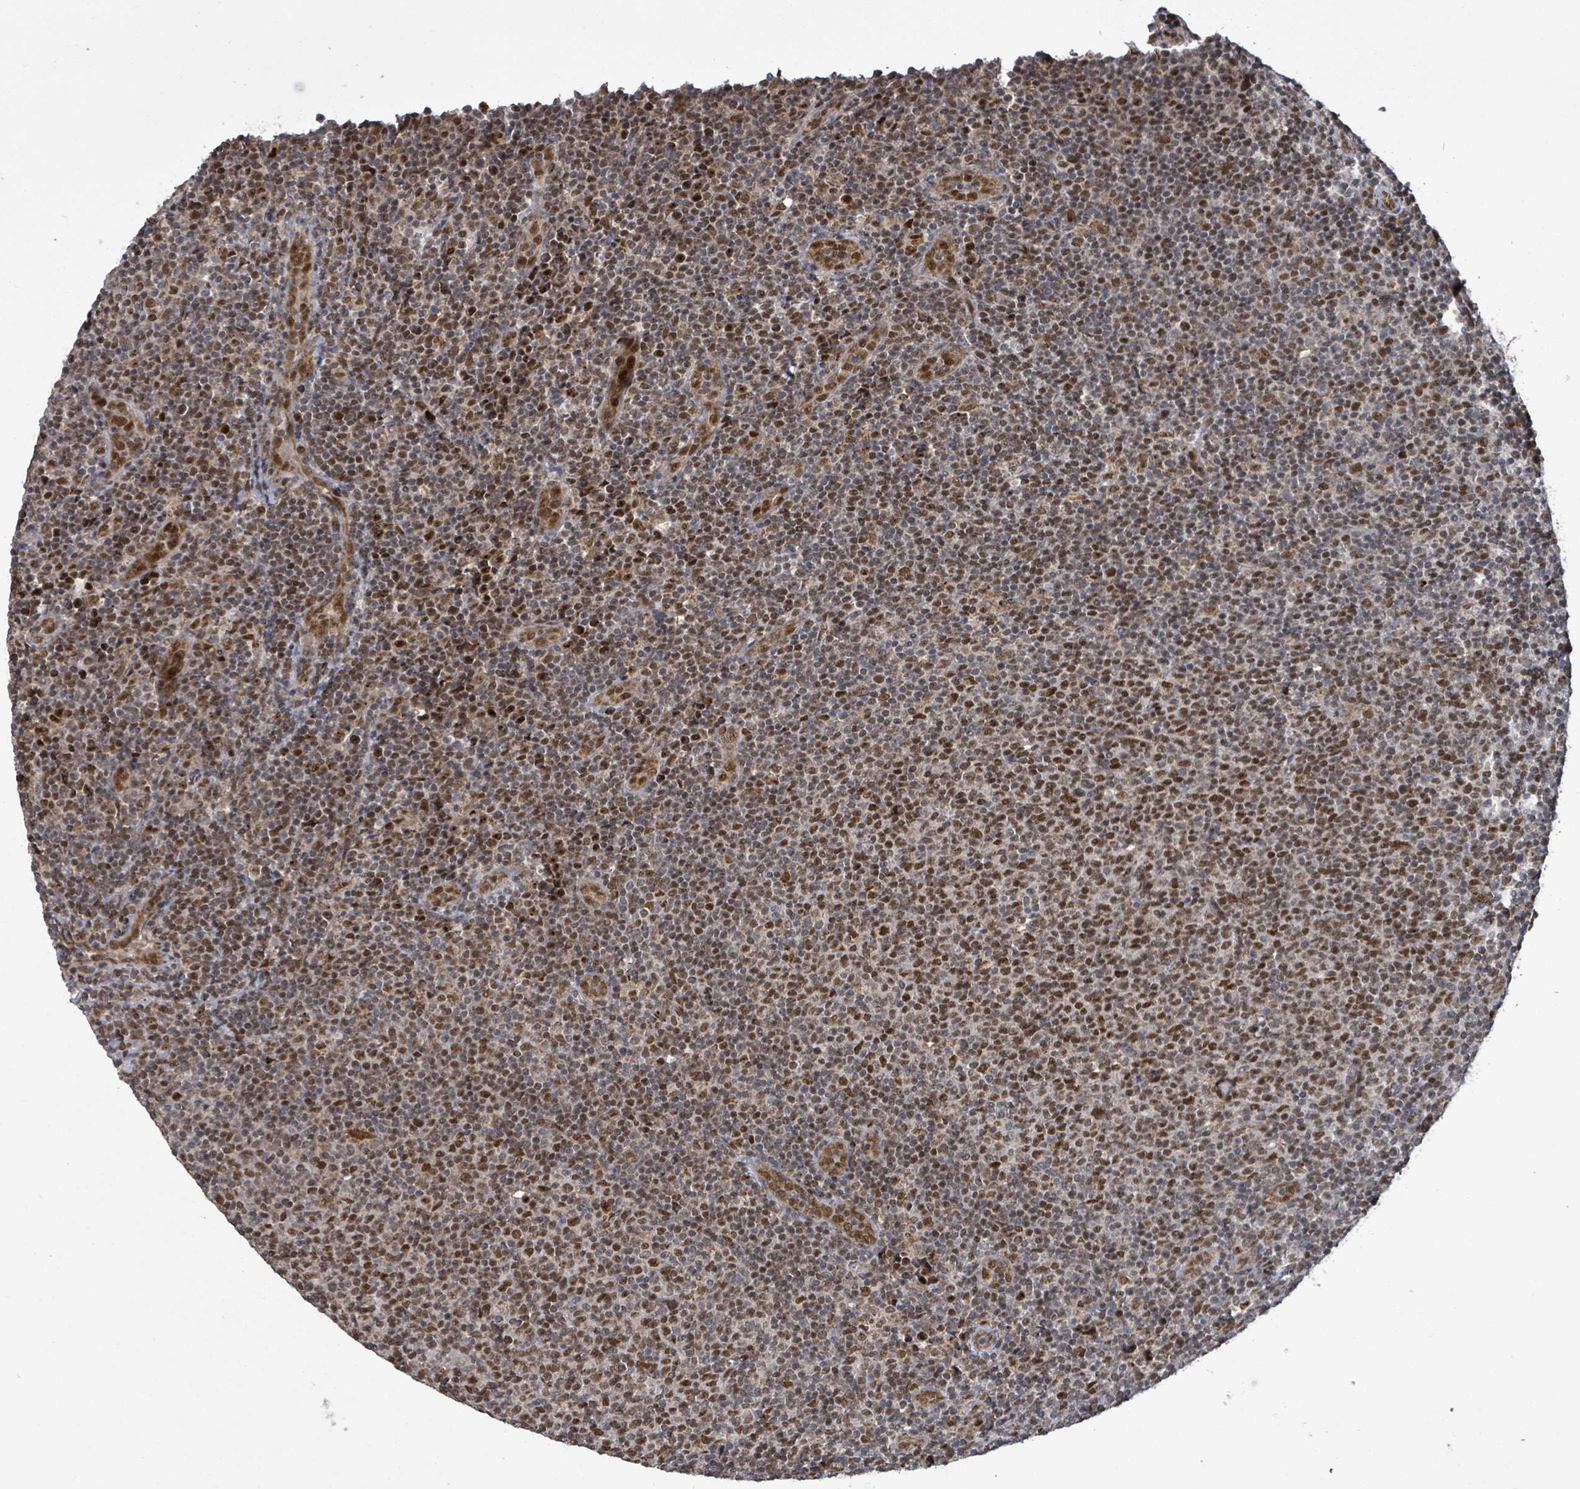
{"staining": {"intensity": "moderate", "quantity": ">75%", "location": "nuclear"}, "tissue": "lymphoma", "cell_type": "Tumor cells", "image_type": "cancer", "snomed": [{"axis": "morphology", "description": "Malignant lymphoma, non-Hodgkin's type, Low grade"}, {"axis": "topography", "description": "Lymph node"}], "caption": "Tumor cells reveal medium levels of moderate nuclear positivity in about >75% of cells in low-grade malignant lymphoma, non-Hodgkin's type.", "gene": "PATZ1", "patient": {"sex": "male", "age": 66}}